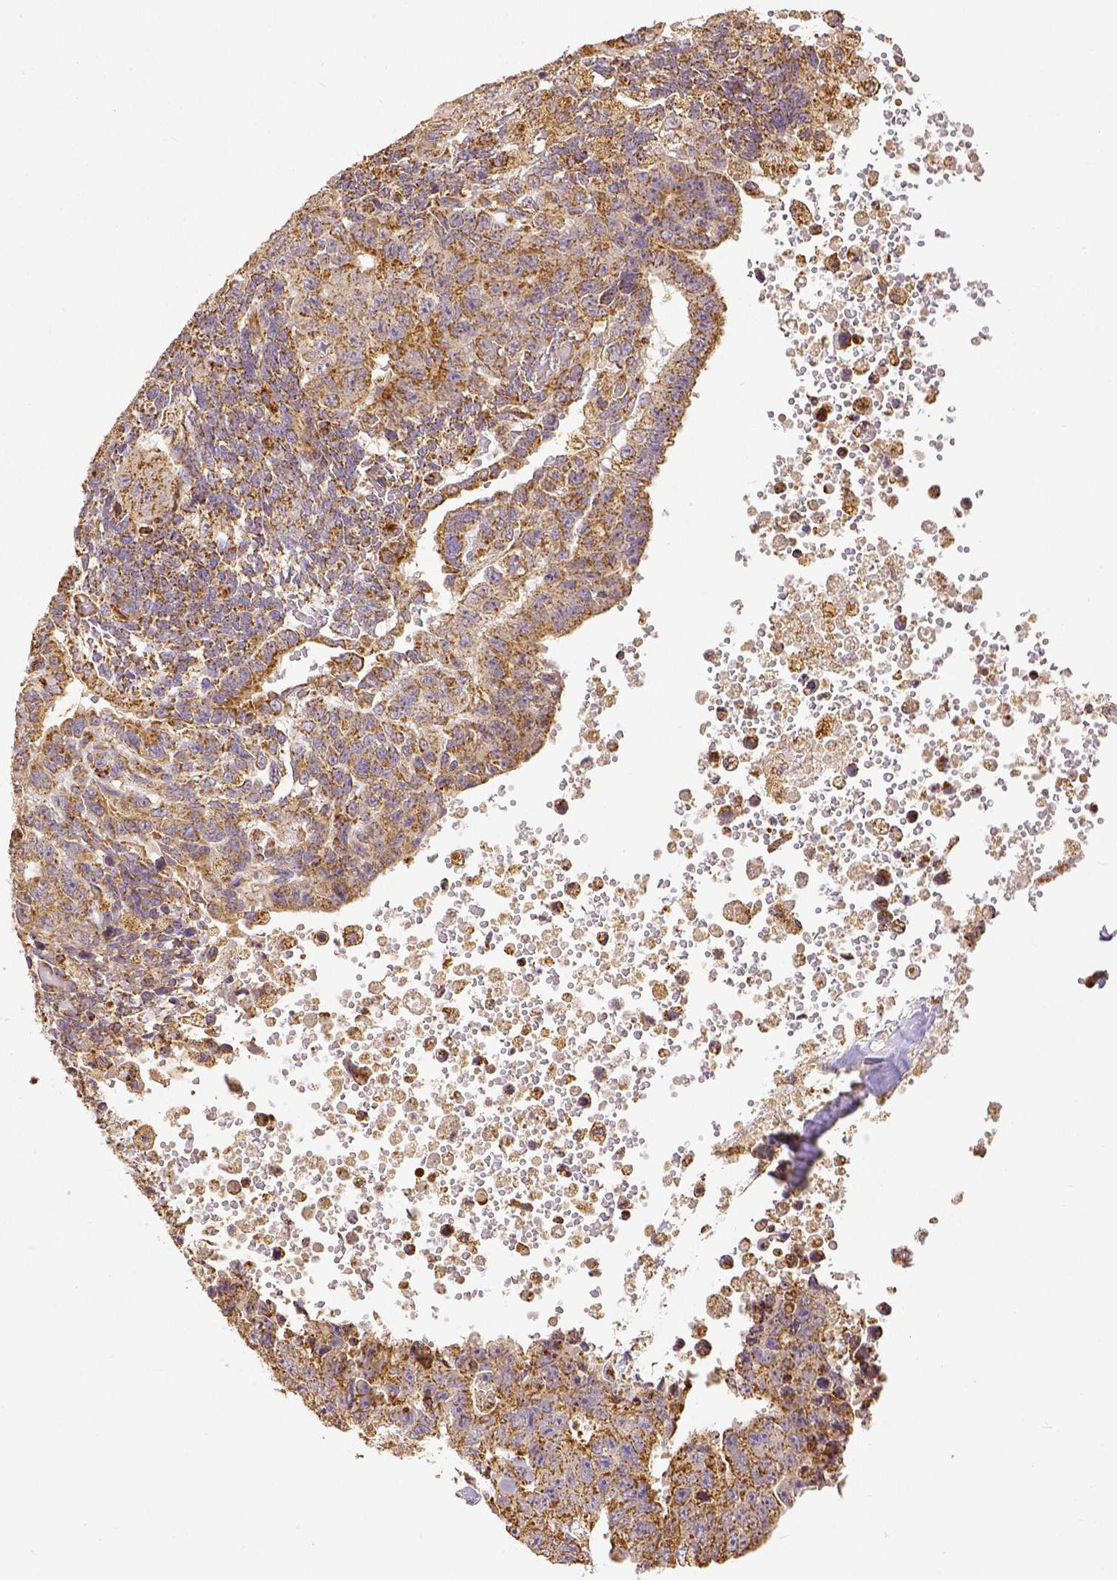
{"staining": {"intensity": "strong", "quantity": ">75%", "location": "cytoplasmic/membranous"}, "tissue": "testis cancer", "cell_type": "Tumor cells", "image_type": "cancer", "snomed": [{"axis": "morphology", "description": "Carcinoma, Embryonal, NOS"}, {"axis": "topography", "description": "Testis"}], "caption": "A high-resolution histopathology image shows IHC staining of embryonal carcinoma (testis), which displays strong cytoplasmic/membranous positivity in about >75% of tumor cells.", "gene": "SDHB", "patient": {"sex": "male", "age": 24}}